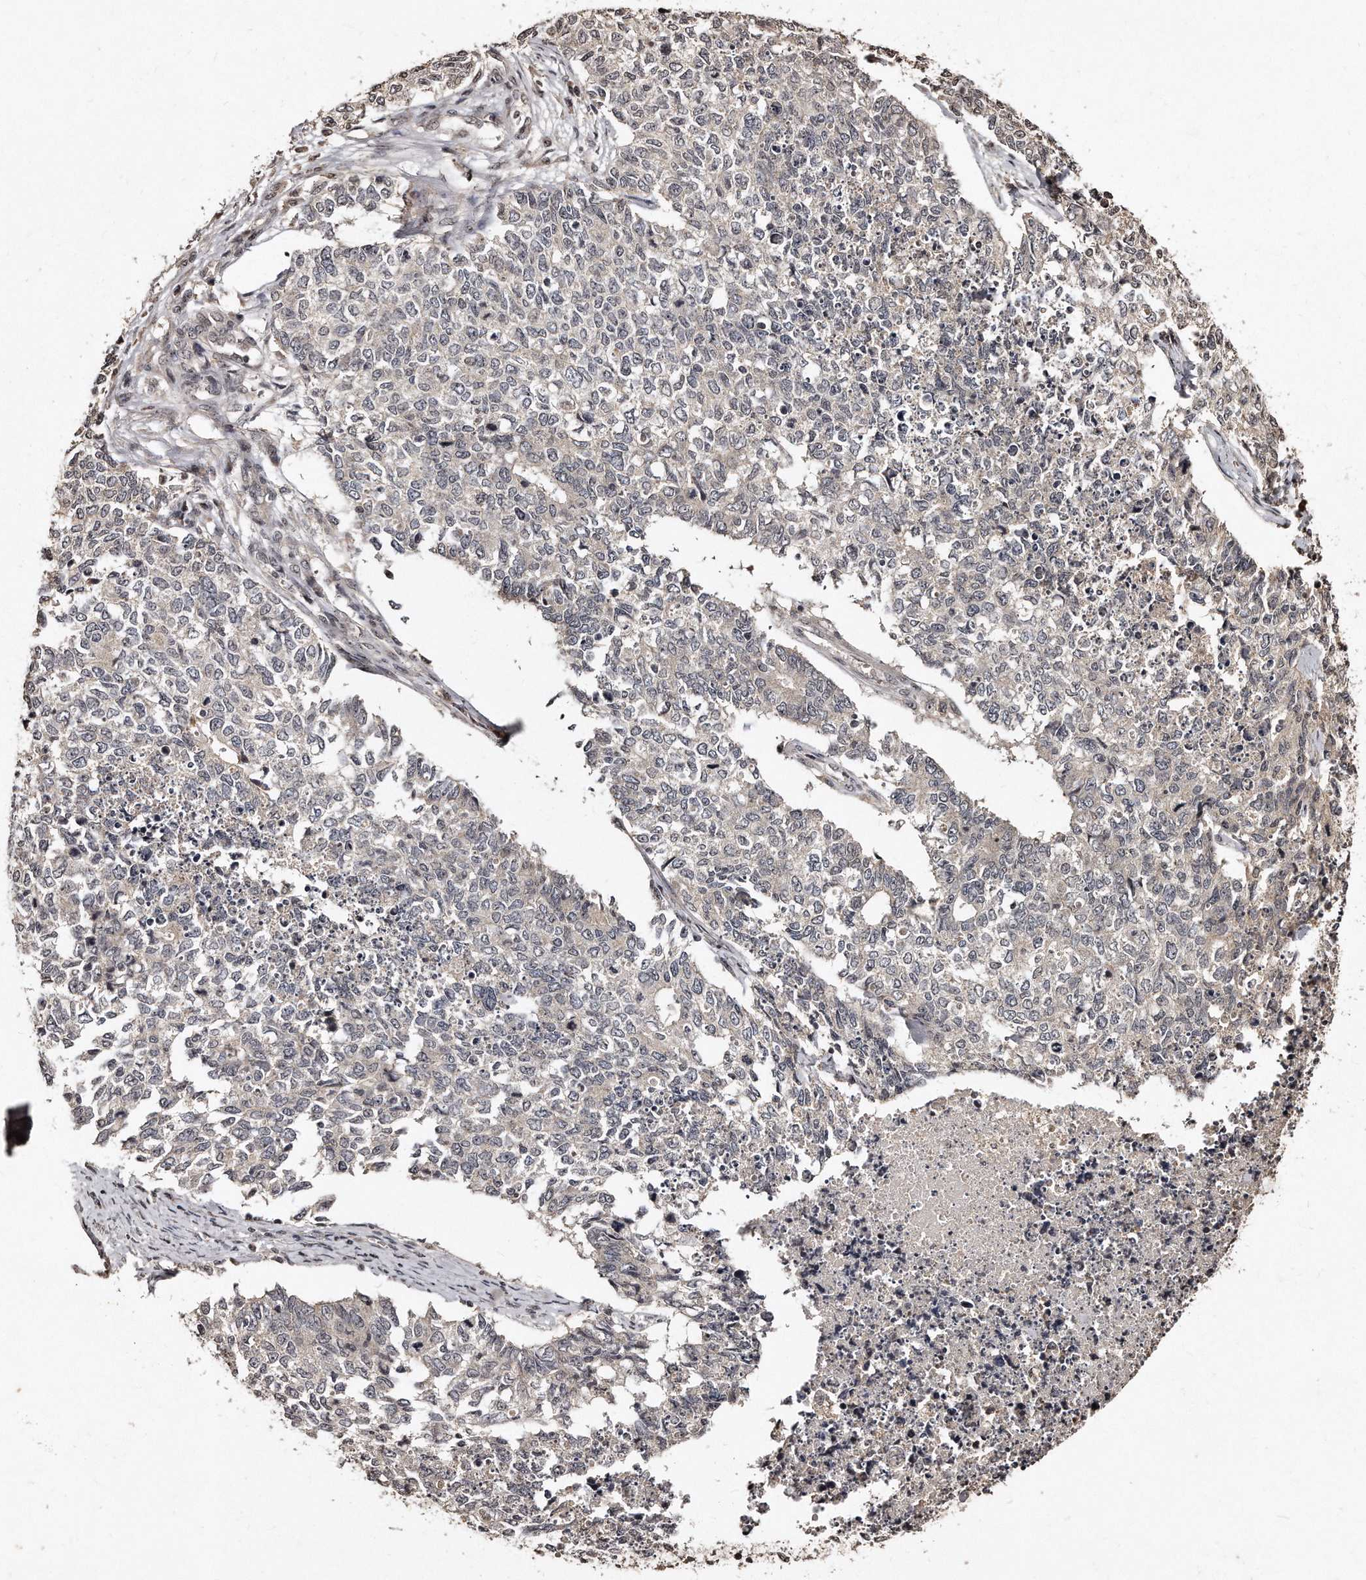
{"staining": {"intensity": "negative", "quantity": "none", "location": "none"}, "tissue": "cervical cancer", "cell_type": "Tumor cells", "image_type": "cancer", "snomed": [{"axis": "morphology", "description": "Squamous cell carcinoma, NOS"}, {"axis": "topography", "description": "Cervix"}], "caption": "Immunohistochemistry histopathology image of neoplastic tissue: cervical cancer (squamous cell carcinoma) stained with DAB (3,3'-diaminobenzidine) displays no significant protein positivity in tumor cells. (DAB immunohistochemistry (IHC) with hematoxylin counter stain).", "gene": "TSHR", "patient": {"sex": "female", "age": 63}}